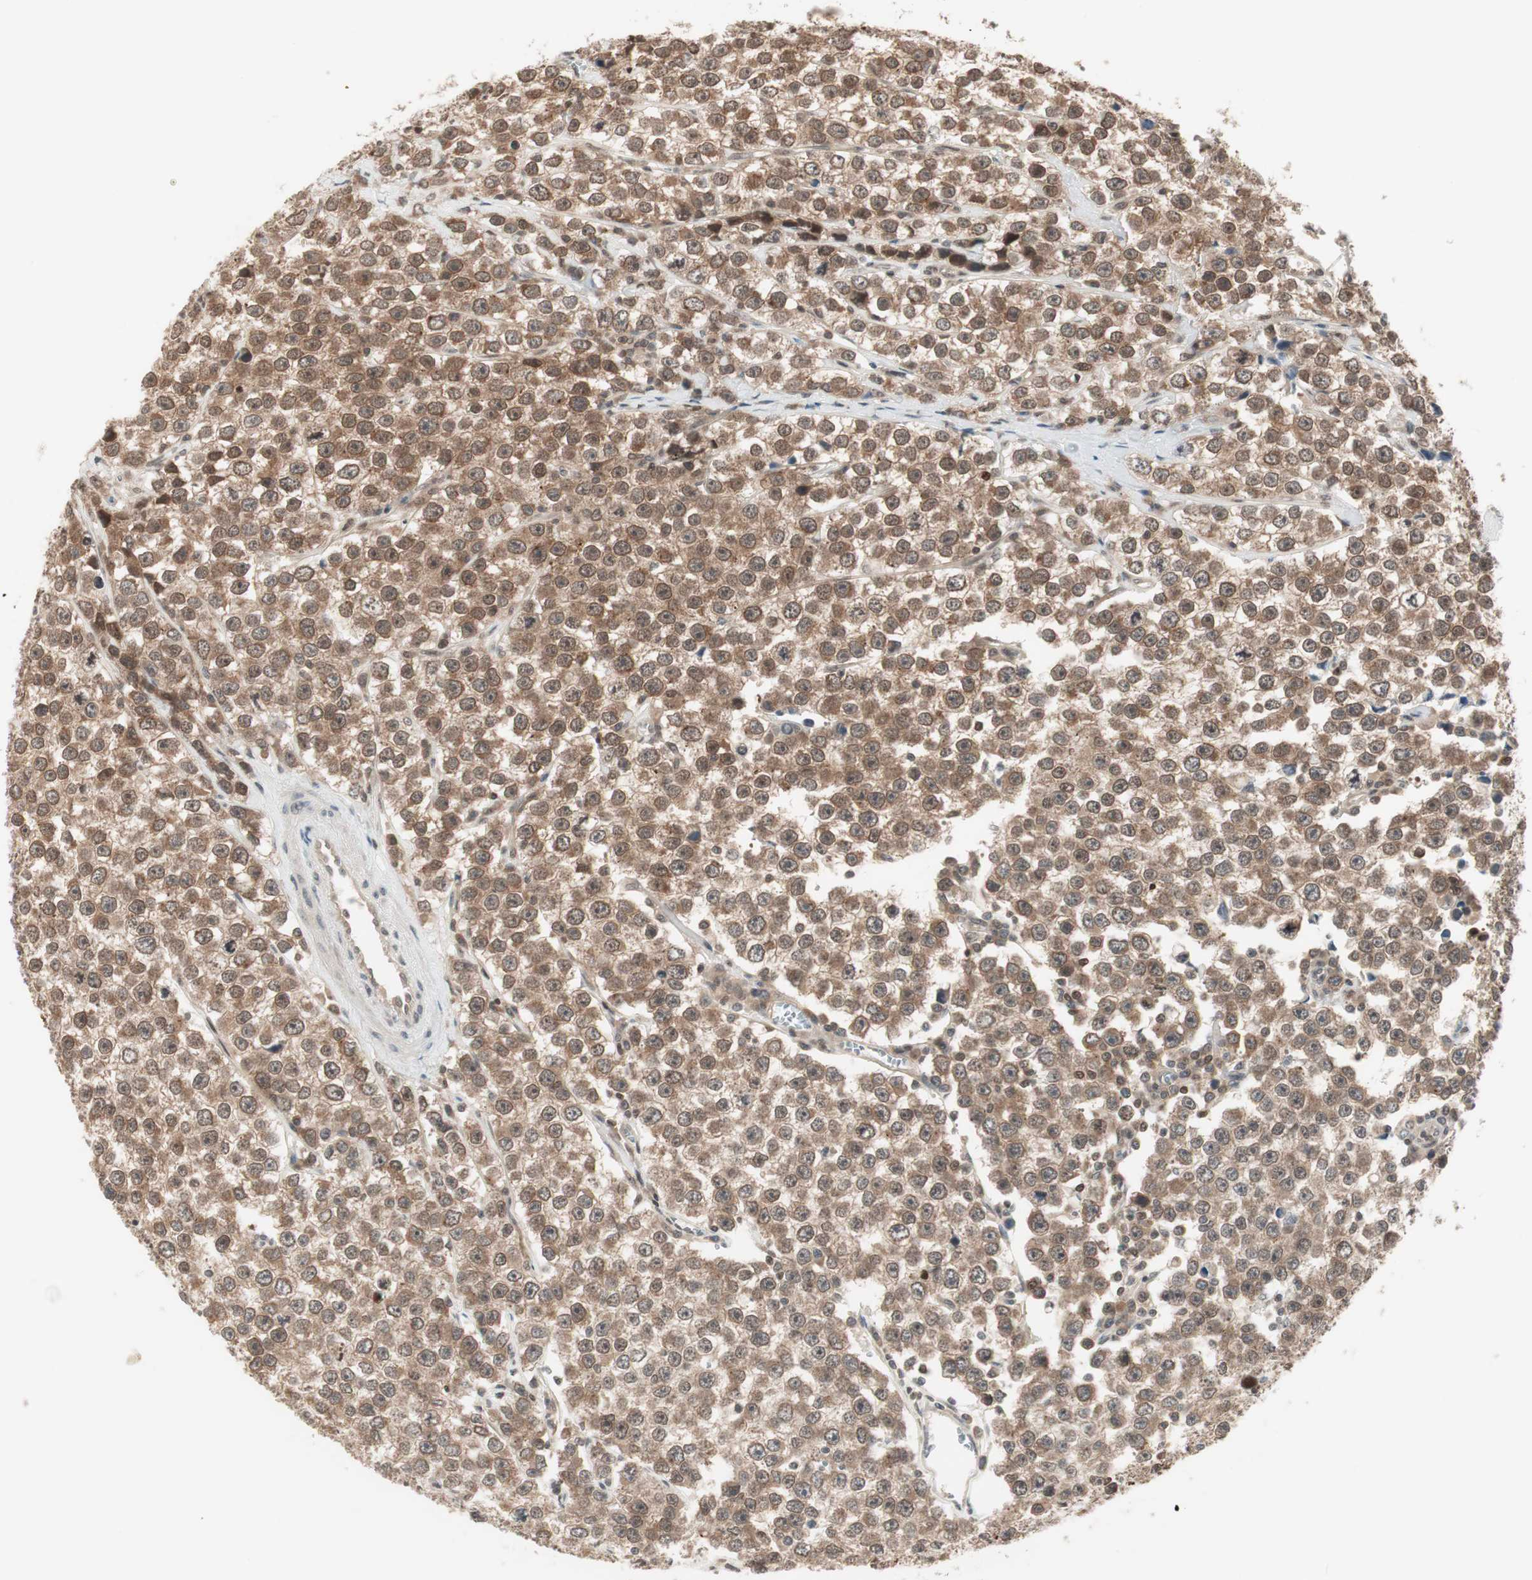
{"staining": {"intensity": "moderate", "quantity": ">75%", "location": "cytoplasmic/membranous"}, "tissue": "testis cancer", "cell_type": "Tumor cells", "image_type": "cancer", "snomed": [{"axis": "morphology", "description": "Seminoma, NOS"}, {"axis": "morphology", "description": "Carcinoma, Embryonal, NOS"}, {"axis": "topography", "description": "Testis"}], "caption": "This image reveals immunohistochemistry staining of testis cancer (embryonal carcinoma), with medium moderate cytoplasmic/membranous staining in approximately >75% of tumor cells.", "gene": "UBE2I", "patient": {"sex": "male", "age": 52}}